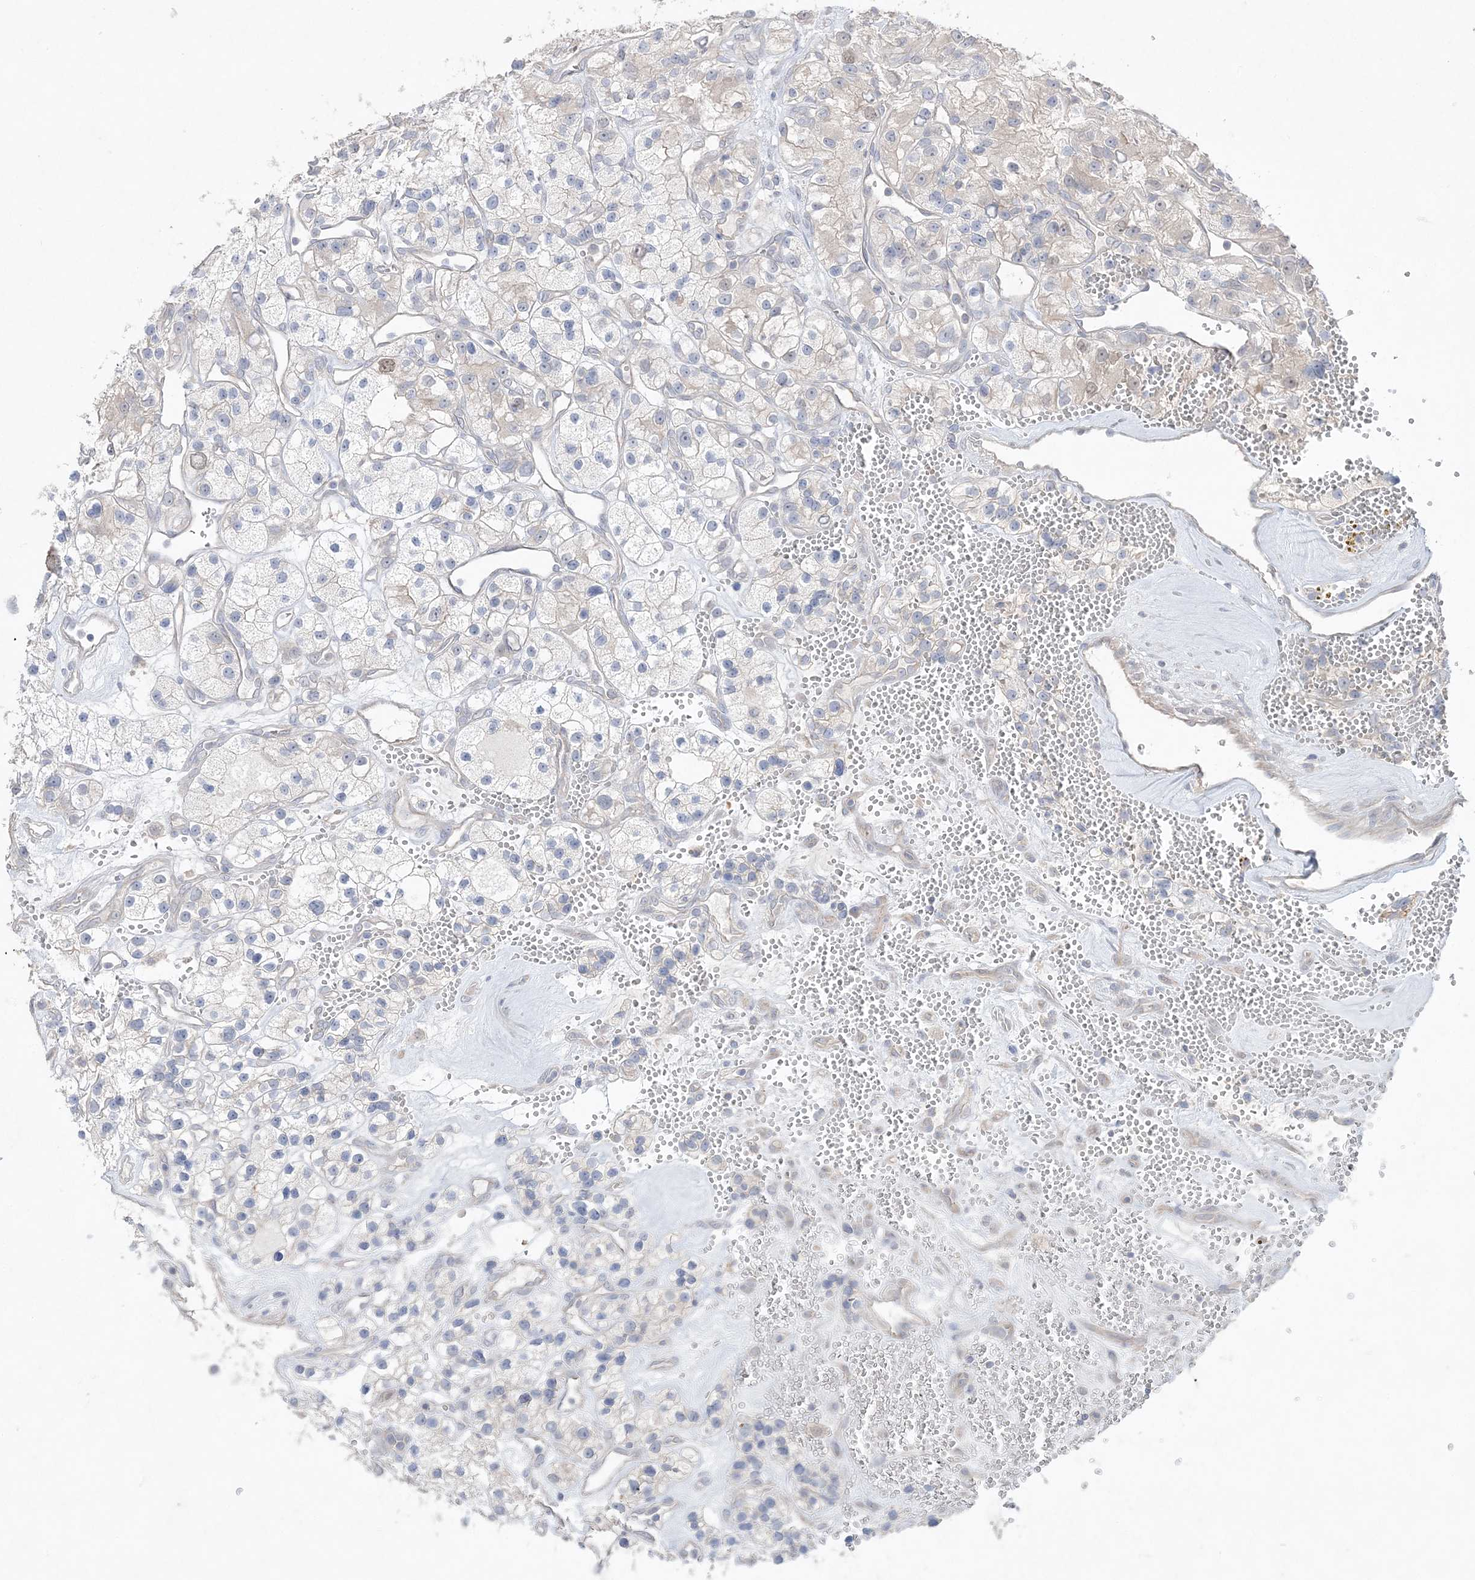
{"staining": {"intensity": "negative", "quantity": "none", "location": "none"}, "tissue": "renal cancer", "cell_type": "Tumor cells", "image_type": "cancer", "snomed": [{"axis": "morphology", "description": "Adenocarcinoma, NOS"}, {"axis": "topography", "description": "Kidney"}], "caption": "Immunohistochemistry (IHC) of human renal adenocarcinoma displays no staining in tumor cells.", "gene": "SH3BP4", "patient": {"sex": "female", "age": 57}}